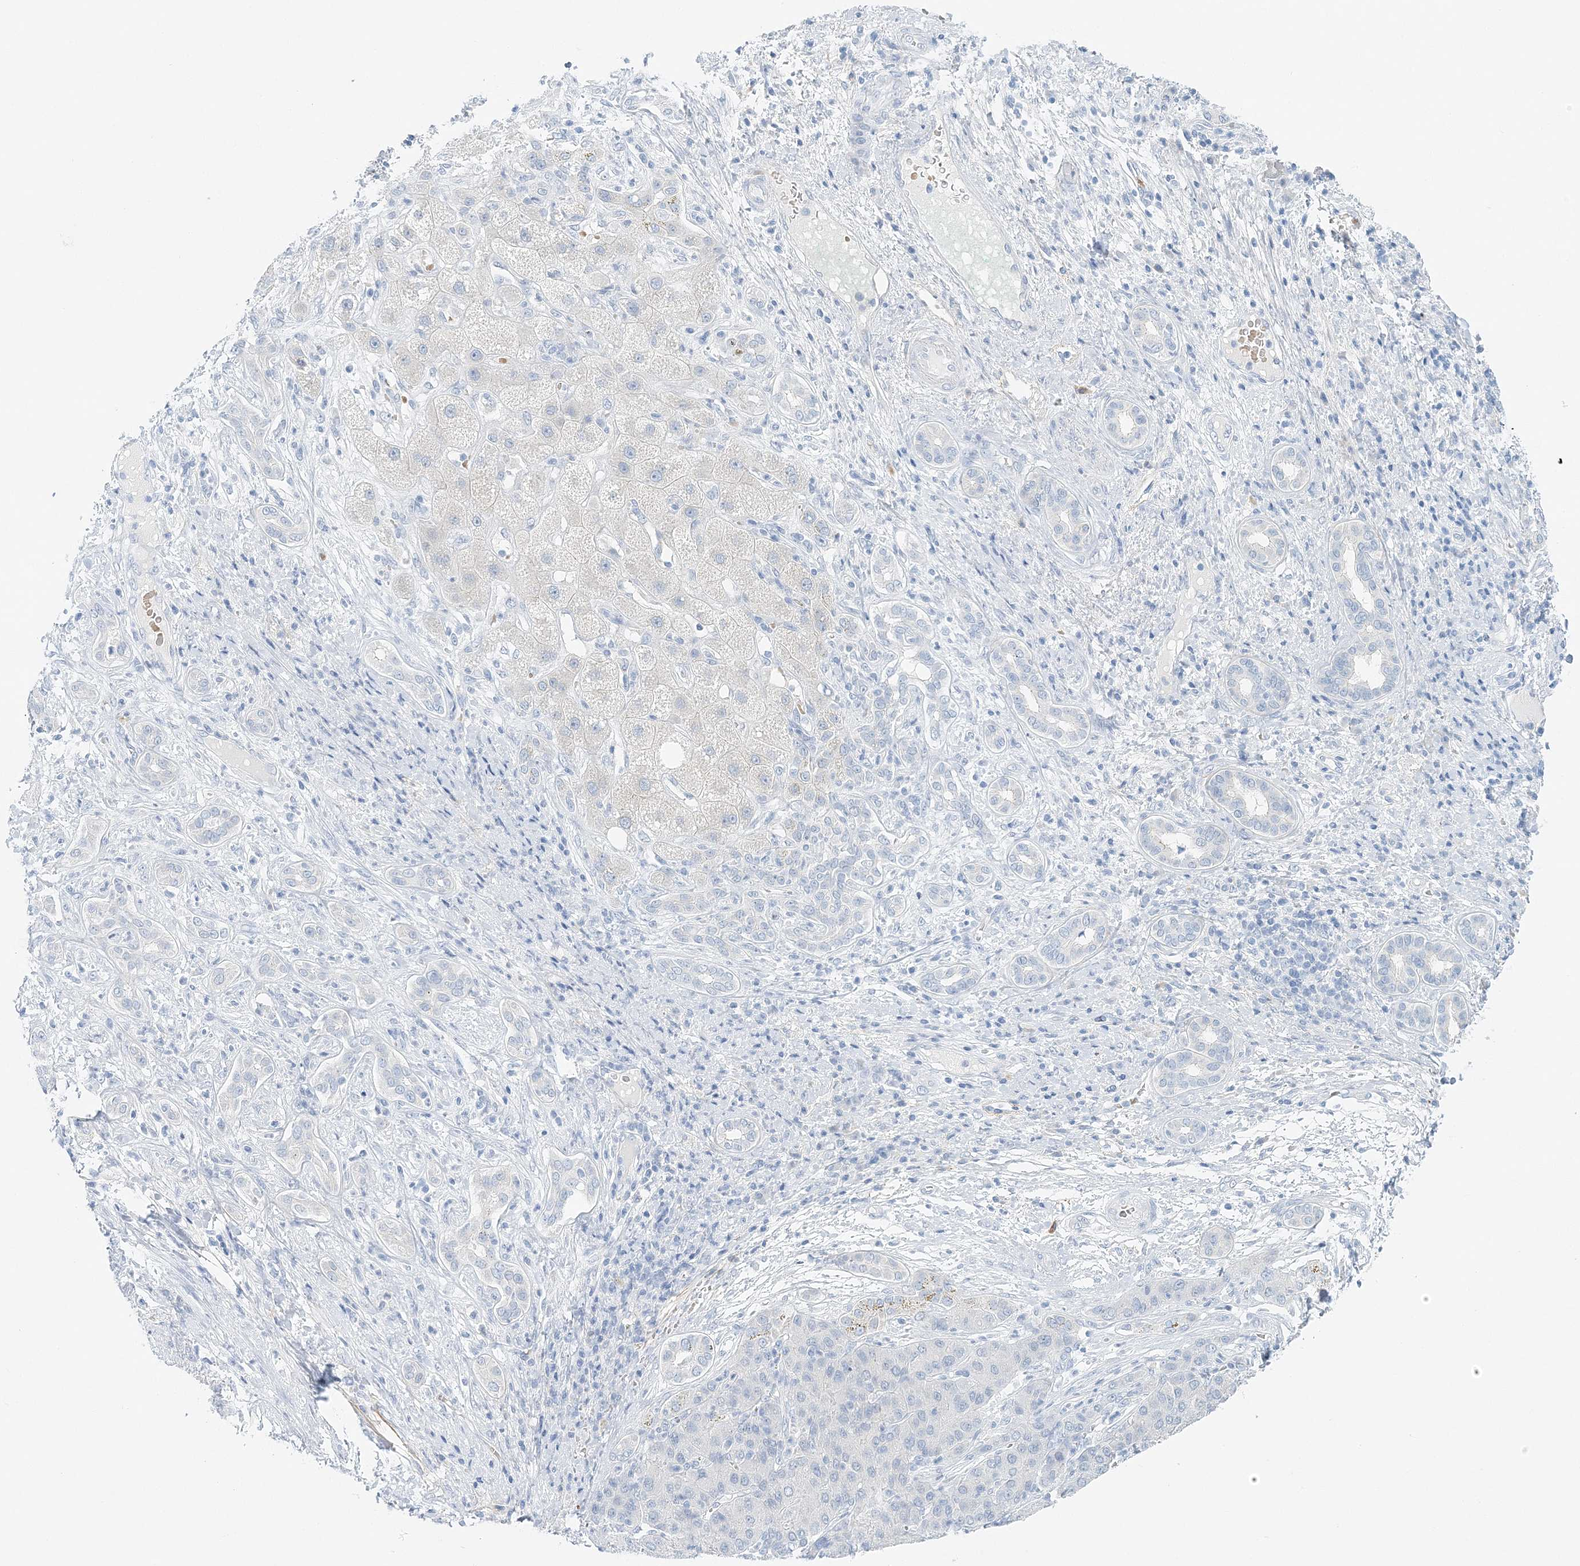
{"staining": {"intensity": "negative", "quantity": "none", "location": "none"}, "tissue": "liver cancer", "cell_type": "Tumor cells", "image_type": "cancer", "snomed": [{"axis": "morphology", "description": "Carcinoma, Hepatocellular, NOS"}, {"axis": "topography", "description": "Liver"}], "caption": "Human liver hepatocellular carcinoma stained for a protein using IHC demonstrates no staining in tumor cells.", "gene": "VILL", "patient": {"sex": "male", "age": 65}}